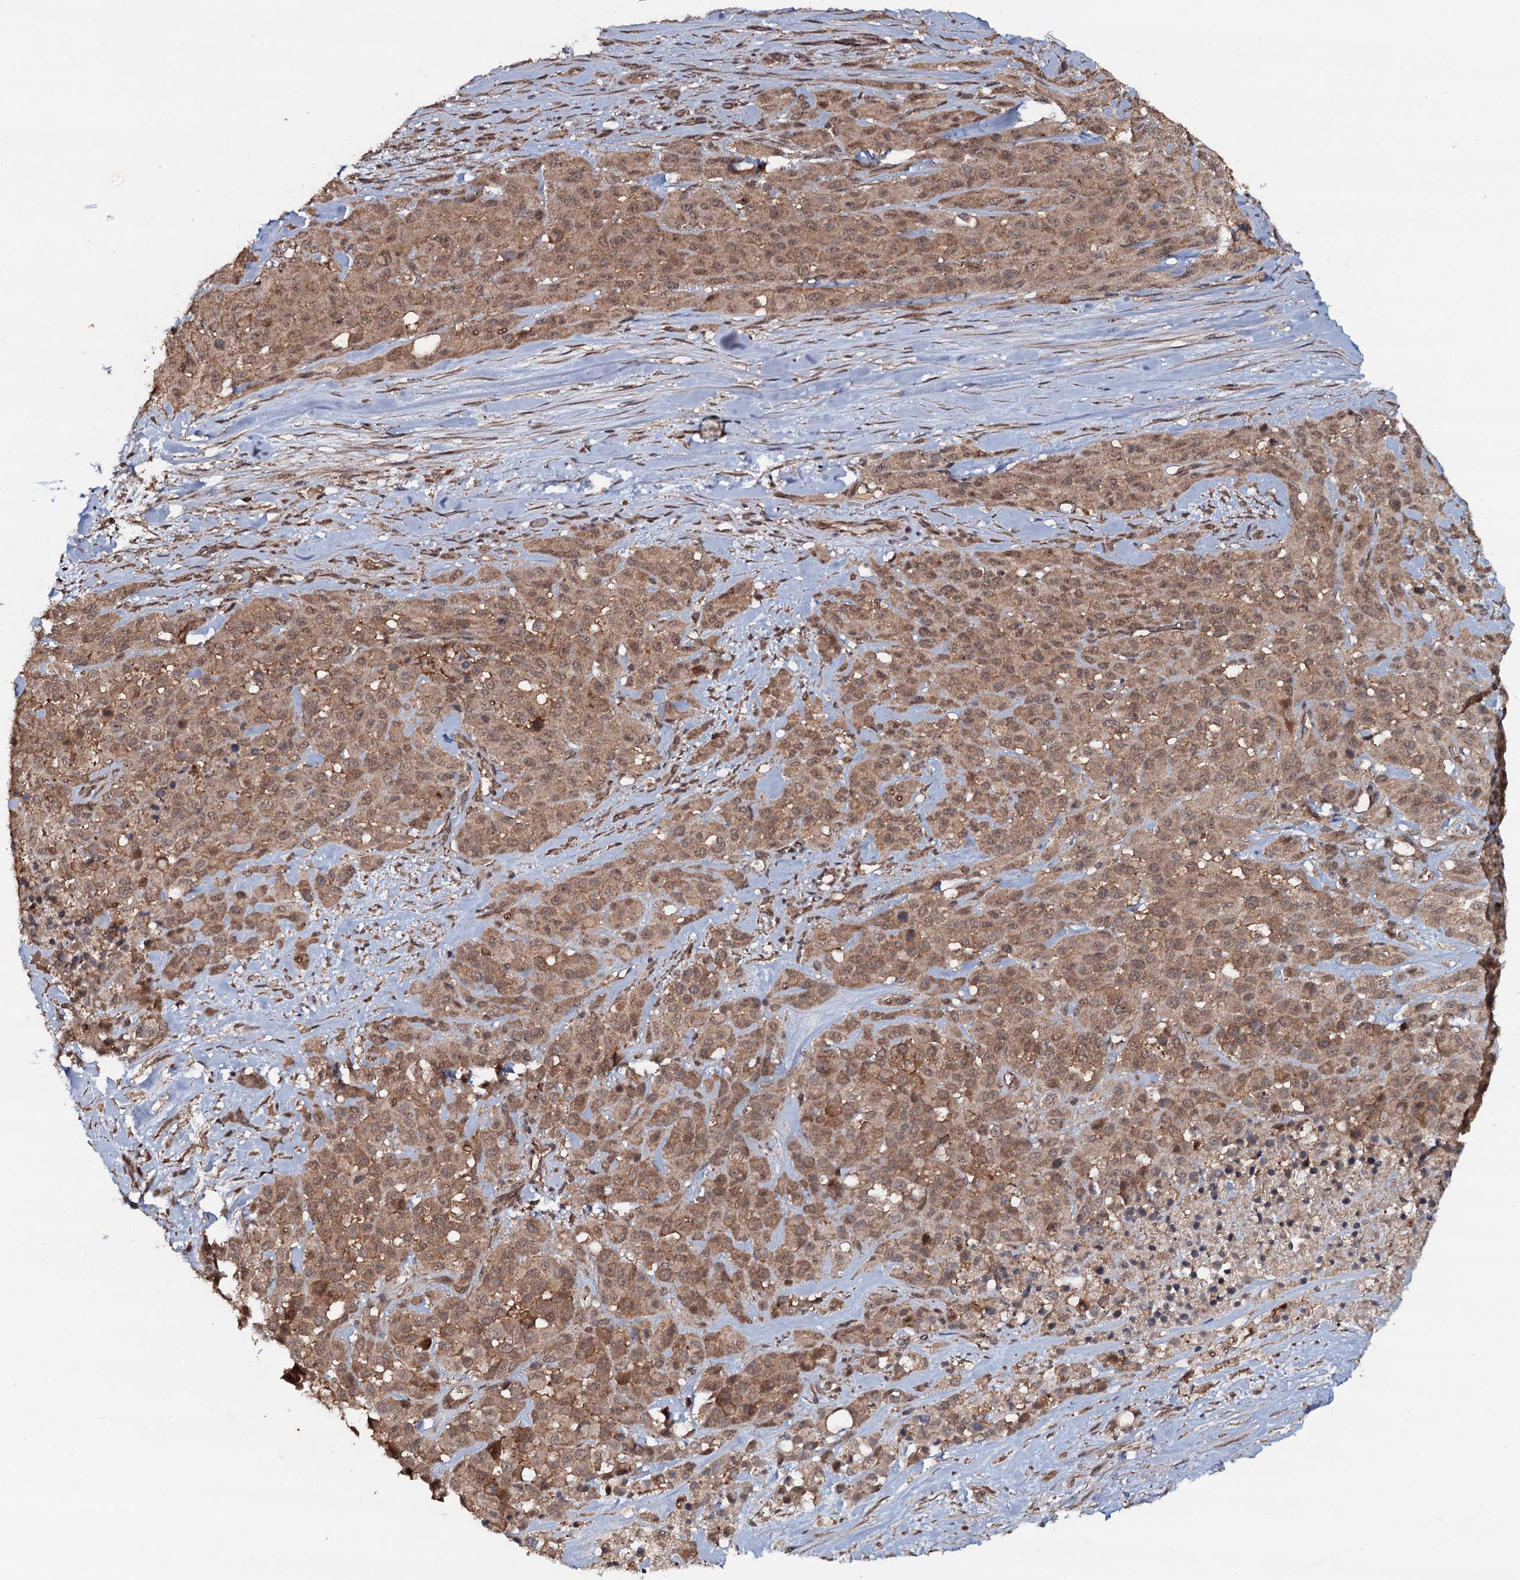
{"staining": {"intensity": "moderate", "quantity": ">75%", "location": "cytoplasmic/membranous,nuclear"}, "tissue": "melanoma", "cell_type": "Tumor cells", "image_type": "cancer", "snomed": [{"axis": "morphology", "description": "Malignant melanoma, Metastatic site"}, {"axis": "topography", "description": "Skin"}], "caption": "A medium amount of moderate cytoplasmic/membranous and nuclear expression is seen in about >75% of tumor cells in malignant melanoma (metastatic site) tissue.", "gene": "ADGRG3", "patient": {"sex": "female", "age": 81}}